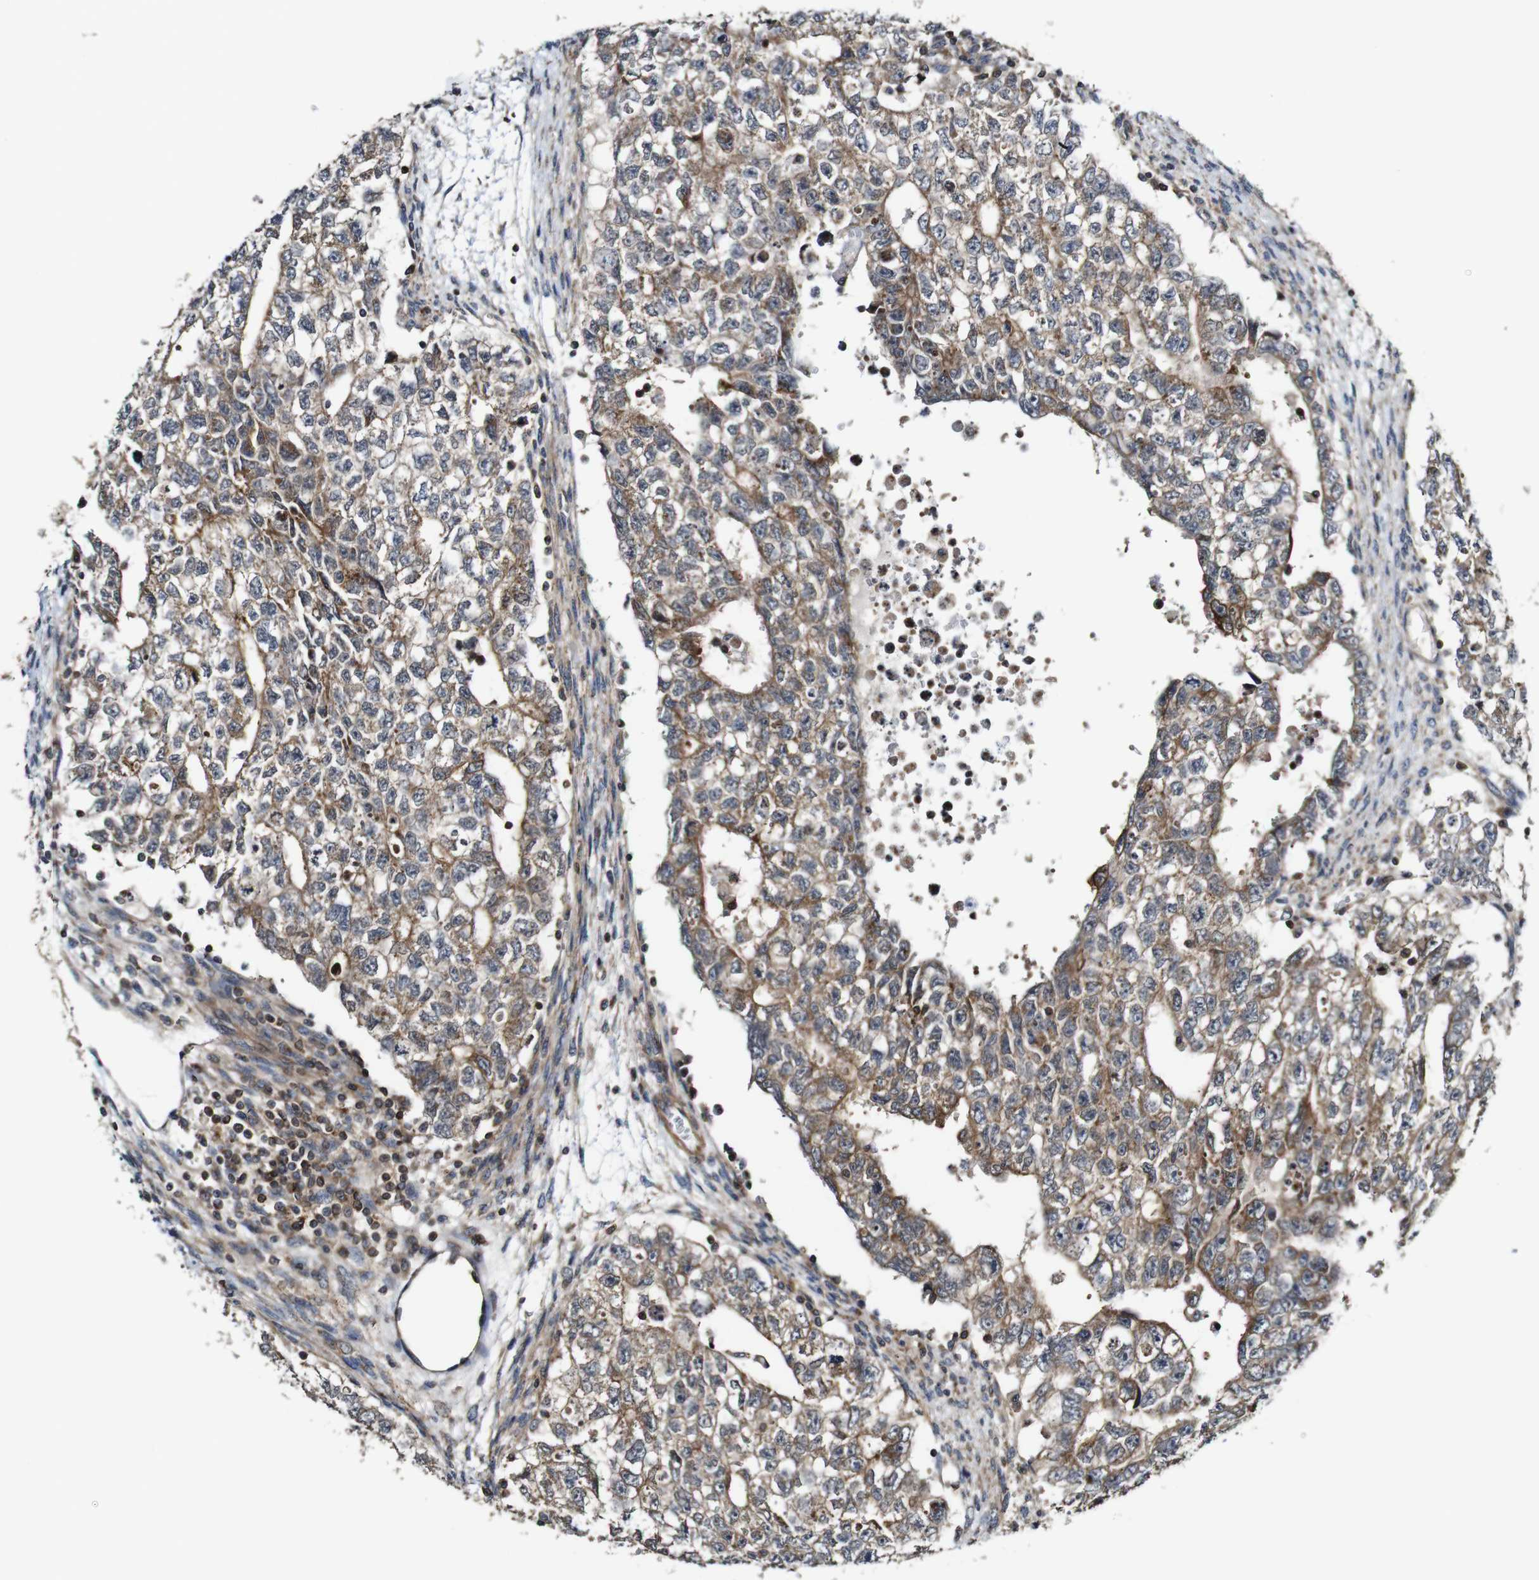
{"staining": {"intensity": "moderate", "quantity": ">75%", "location": "cytoplasmic/membranous"}, "tissue": "testis cancer", "cell_type": "Tumor cells", "image_type": "cancer", "snomed": [{"axis": "morphology", "description": "Seminoma, NOS"}, {"axis": "morphology", "description": "Carcinoma, Embryonal, NOS"}, {"axis": "topography", "description": "Testis"}], "caption": "IHC (DAB (3,3'-diaminobenzidine)) staining of human testis cancer shows moderate cytoplasmic/membranous protein positivity in about >75% of tumor cells.", "gene": "TNIK", "patient": {"sex": "male", "age": 38}}